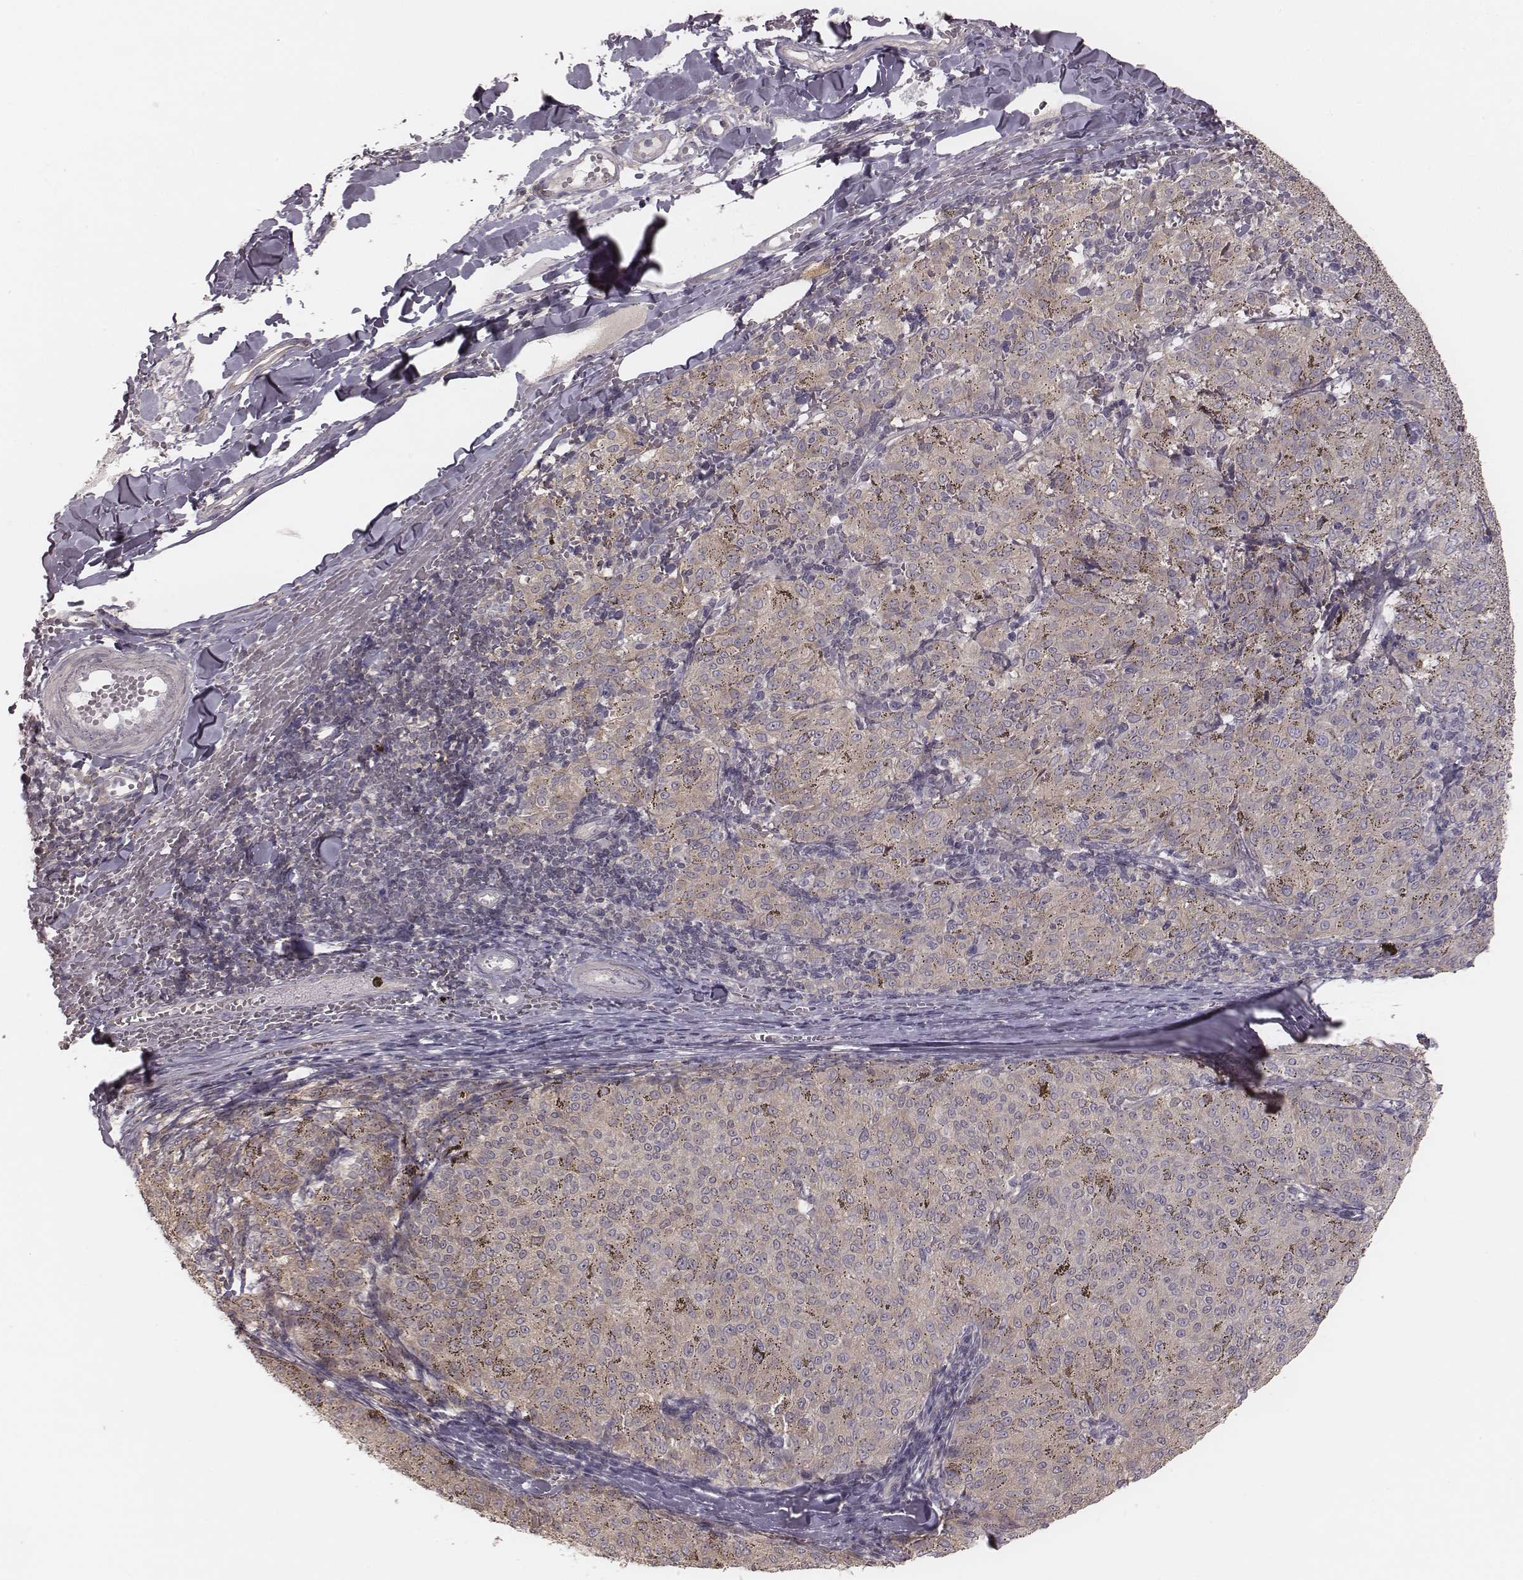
{"staining": {"intensity": "weak", "quantity": ">75%", "location": "cytoplasmic/membranous"}, "tissue": "melanoma", "cell_type": "Tumor cells", "image_type": "cancer", "snomed": [{"axis": "morphology", "description": "Malignant melanoma, NOS"}, {"axis": "topography", "description": "Skin"}], "caption": "Protein expression analysis of human malignant melanoma reveals weak cytoplasmic/membranous positivity in about >75% of tumor cells. The staining was performed using DAB, with brown indicating positive protein expression. Nuclei are stained blue with hematoxylin.", "gene": "TDRD5", "patient": {"sex": "female", "age": 72}}